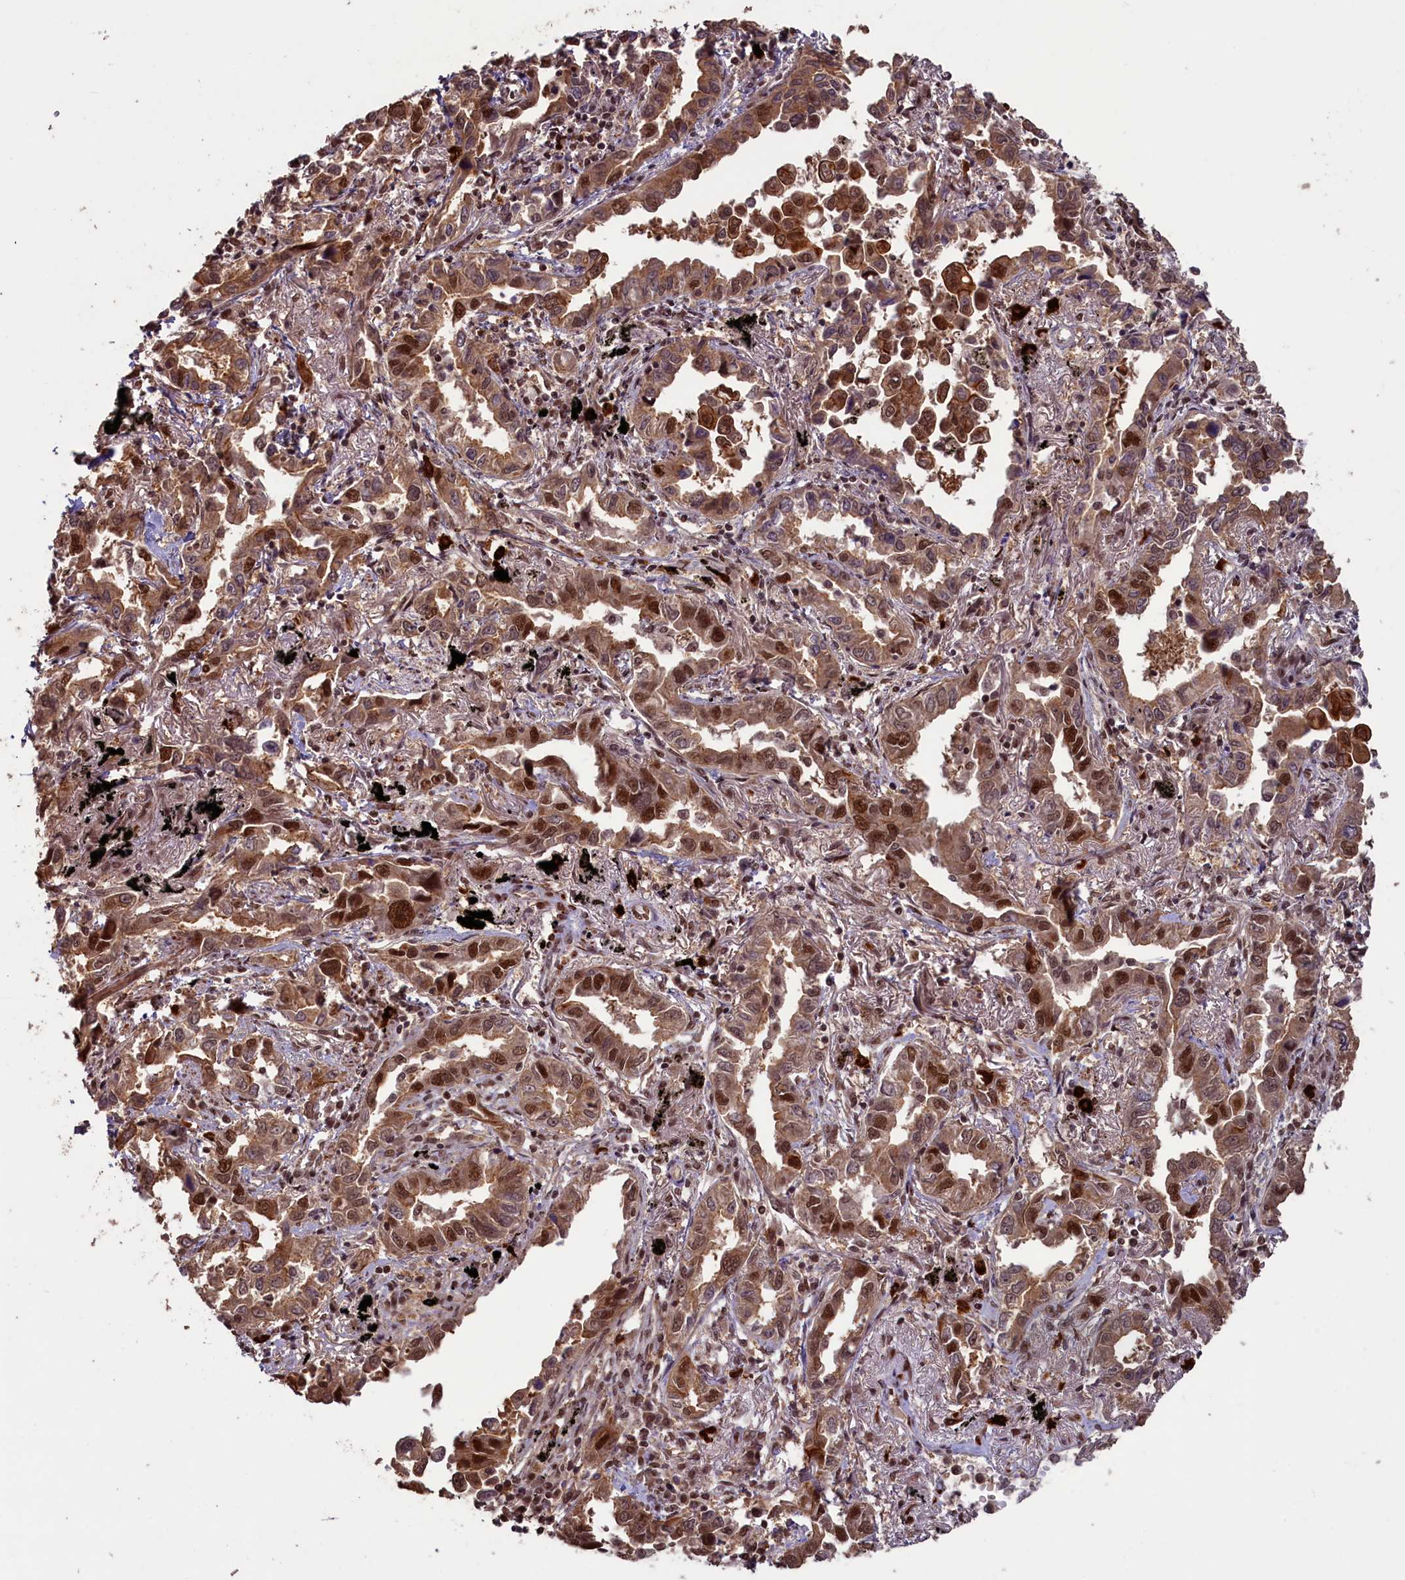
{"staining": {"intensity": "moderate", "quantity": ">75%", "location": "cytoplasmic/membranous,nuclear"}, "tissue": "lung cancer", "cell_type": "Tumor cells", "image_type": "cancer", "snomed": [{"axis": "morphology", "description": "Adenocarcinoma, NOS"}, {"axis": "topography", "description": "Lung"}], "caption": "This image reveals IHC staining of human adenocarcinoma (lung), with medium moderate cytoplasmic/membranous and nuclear positivity in about >75% of tumor cells.", "gene": "NAE1", "patient": {"sex": "male", "age": 67}}